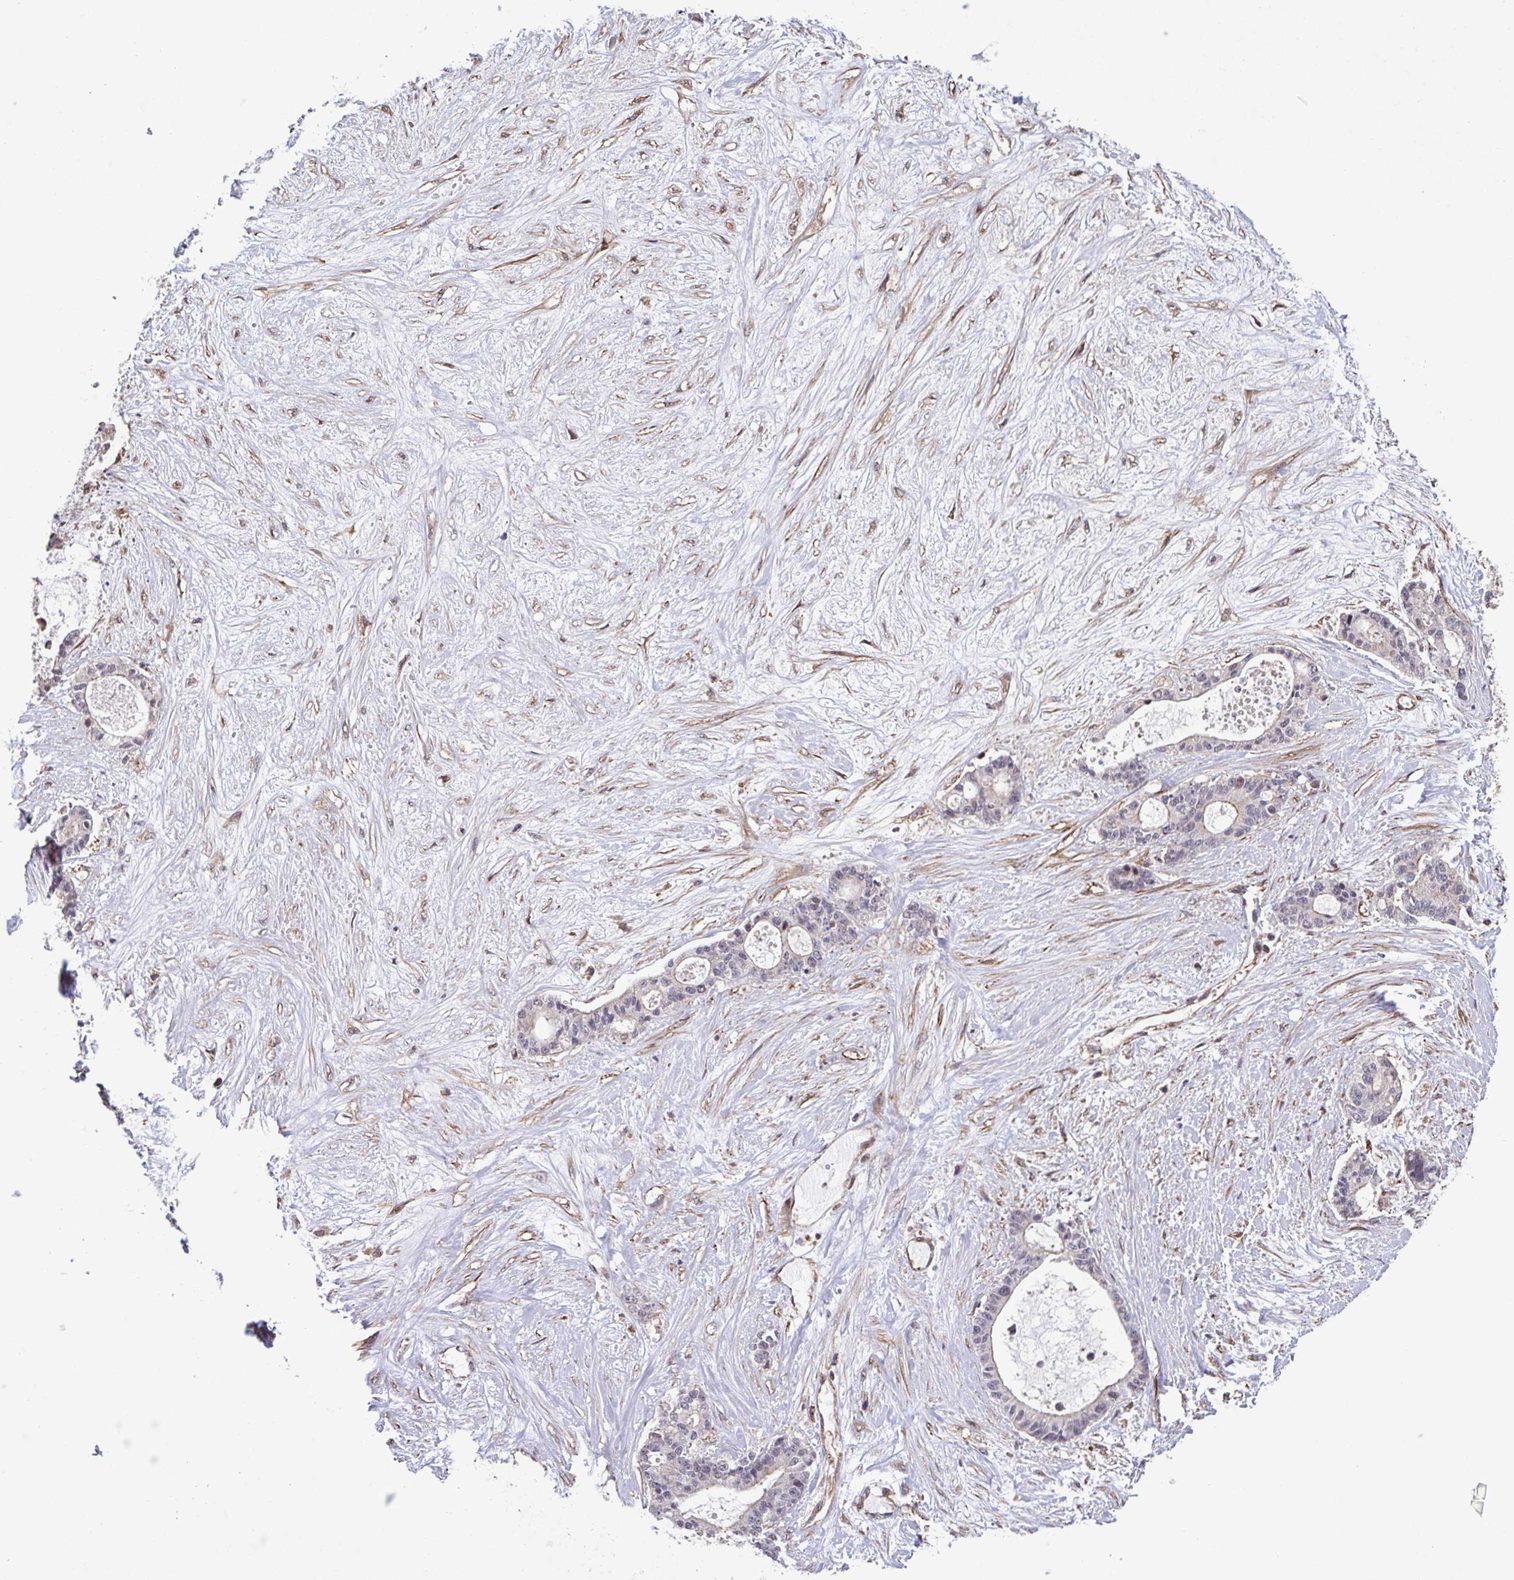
{"staining": {"intensity": "negative", "quantity": "none", "location": "none"}, "tissue": "liver cancer", "cell_type": "Tumor cells", "image_type": "cancer", "snomed": [{"axis": "morphology", "description": "Normal tissue, NOS"}, {"axis": "morphology", "description": "Cholangiocarcinoma"}, {"axis": "topography", "description": "Liver"}, {"axis": "topography", "description": "Peripheral nerve tissue"}], "caption": "Immunohistochemistry (IHC) of cholangiocarcinoma (liver) reveals no positivity in tumor cells.", "gene": "ZNF200", "patient": {"sex": "female", "age": 73}}